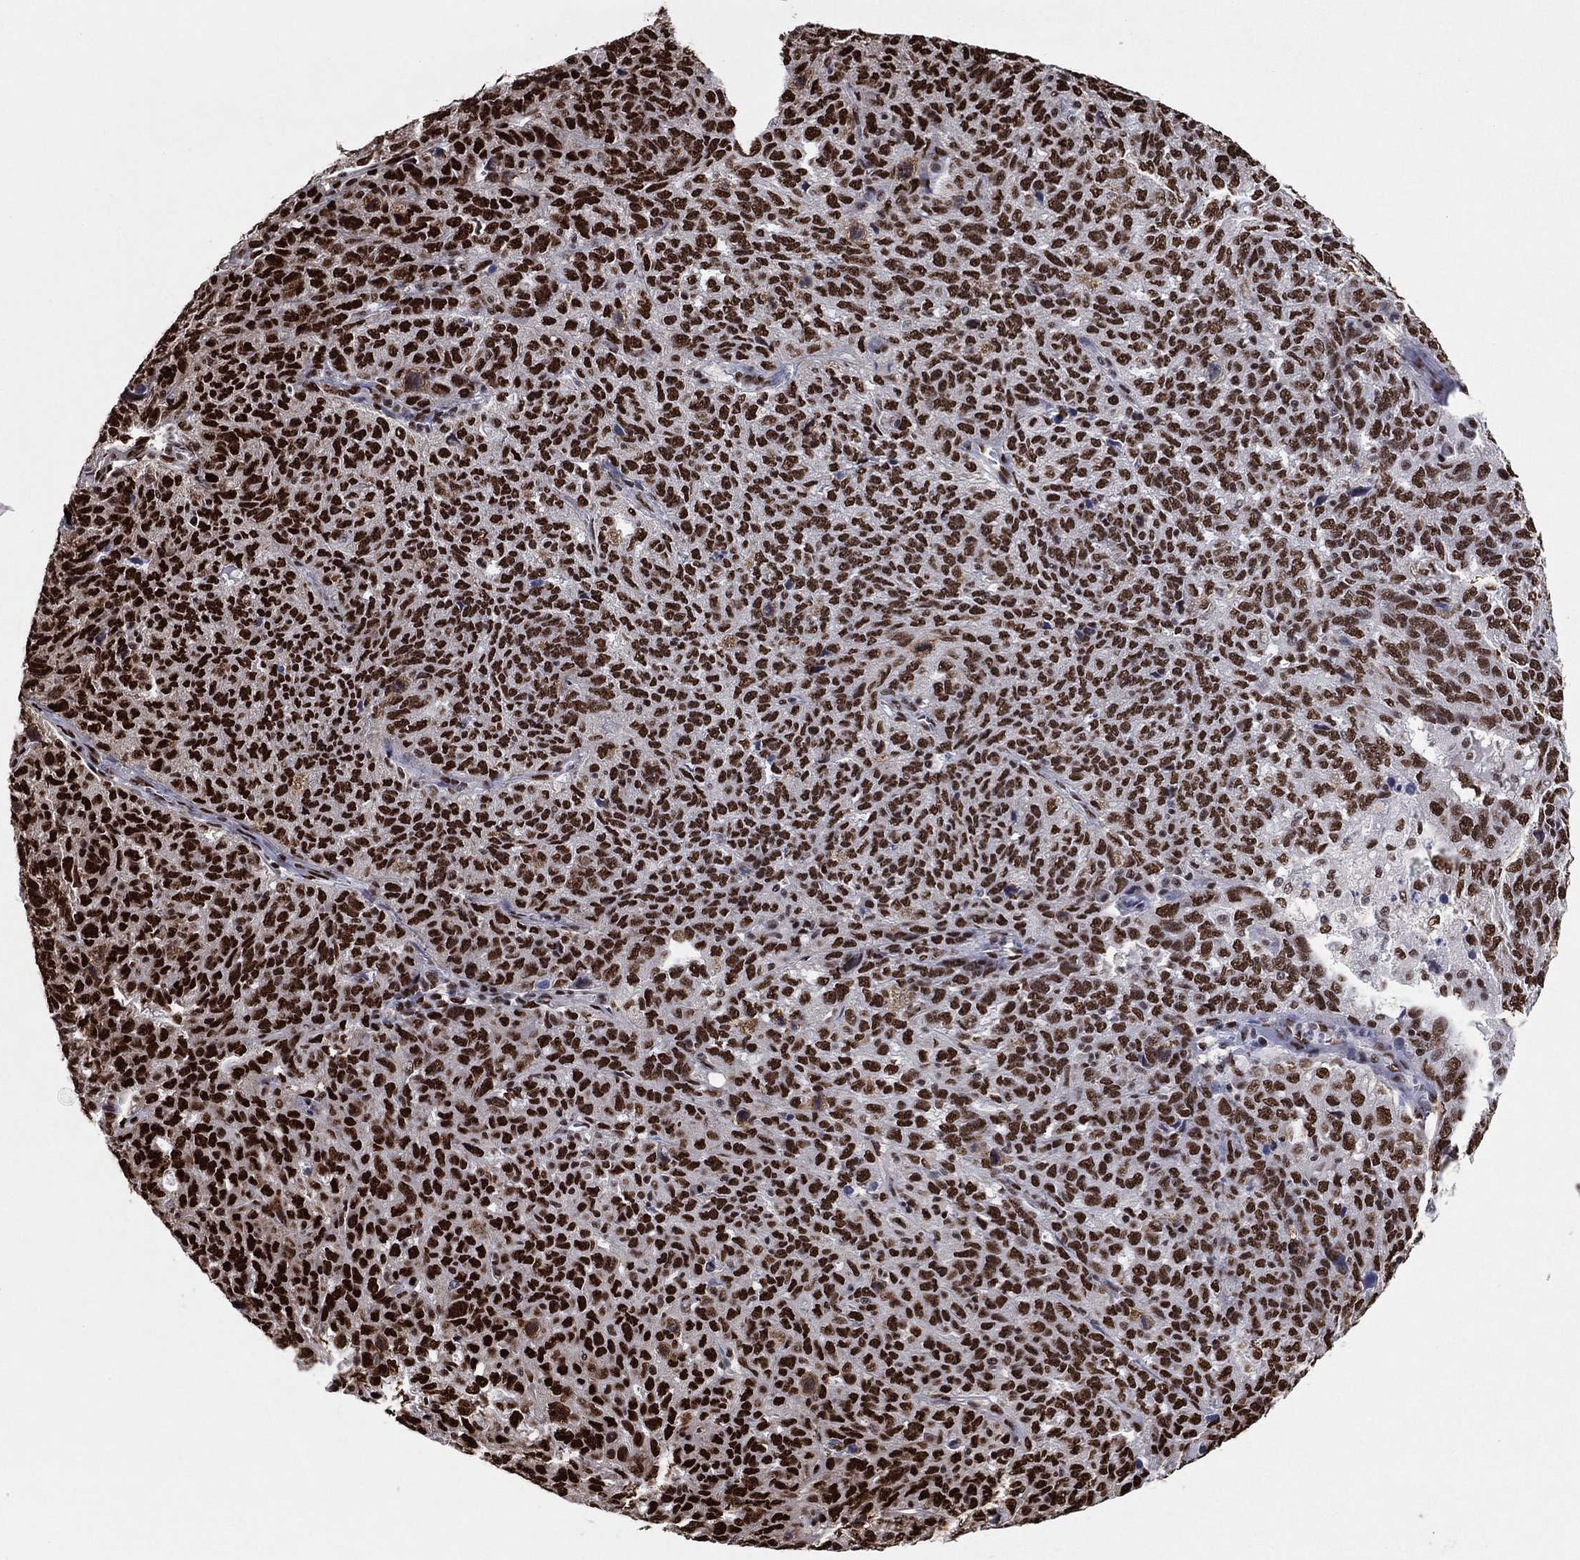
{"staining": {"intensity": "strong", "quantity": ">75%", "location": "nuclear"}, "tissue": "ovarian cancer", "cell_type": "Tumor cells", "image_type": "cancer", "snomed": [{"axis": "morphology", "description": "Cystadenocarcinoma, serous, NOS"}, {"axis": "topography", "description": "Ovary"}], "caption": "A brown stain highlights strong nuclear positivity of a protein in human ovarian serous cystadenocarcinoma tumor cells.", "gene": "TP53BP1", "patient": {"sex": "female", "age": 71}}